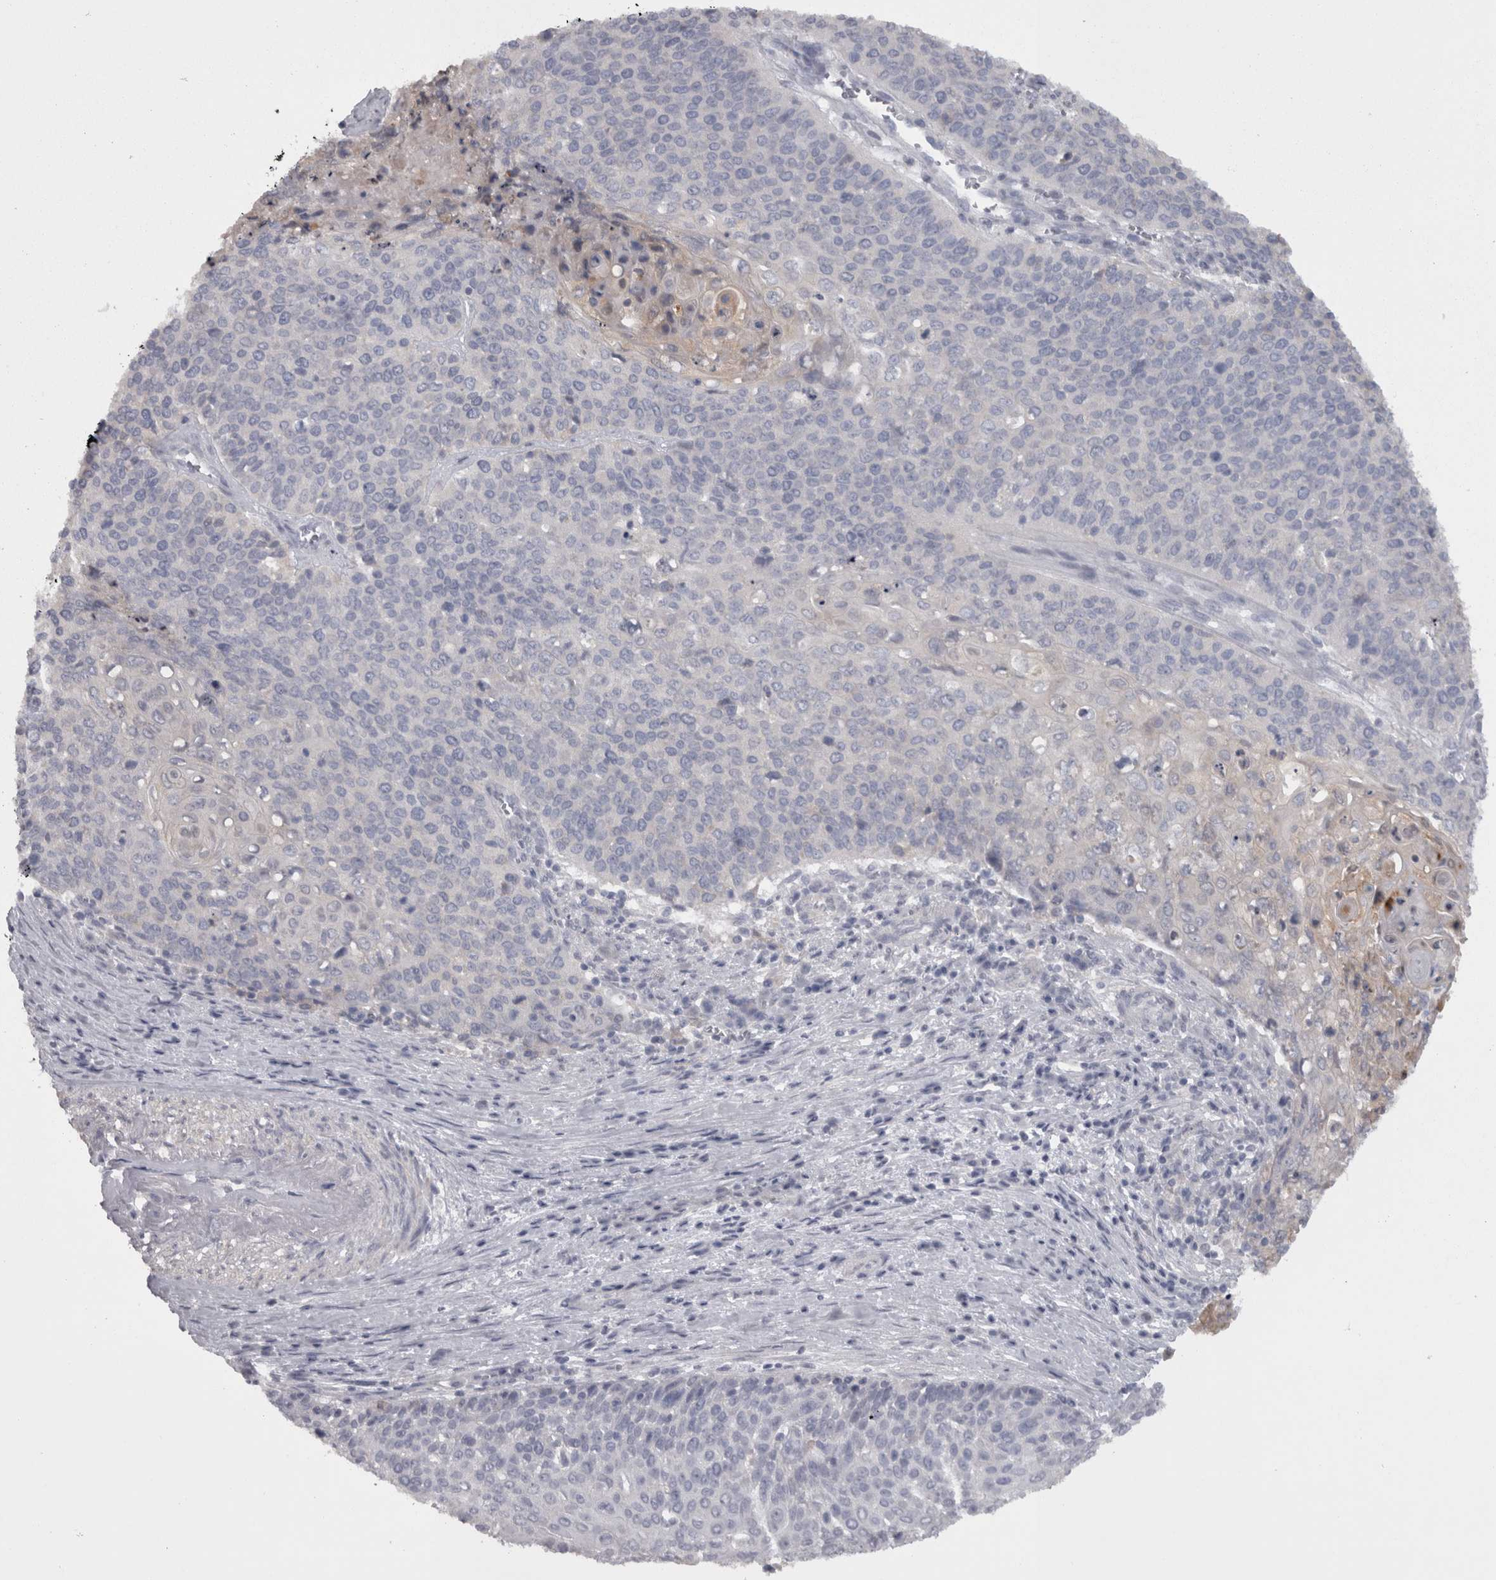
{"staining": {"intensity": "negative", "quantity": "none", "location": "none"}, "tissue": "cervical cancer", "cell_type": "Tumor cells", "image_type": "cancer", "snomed": [{"axis": "morphology", "description": "Squamous cell carcinoma, NOS"}, {"axis": "topography", "description": "Cervix"}], "caption": "Image shows no significant protein expression in tumor cells of cervical cancer (squamous cell carcinoma).", "gene": "CAMK2D", "patient": {"sex": "female", "age": 39}}